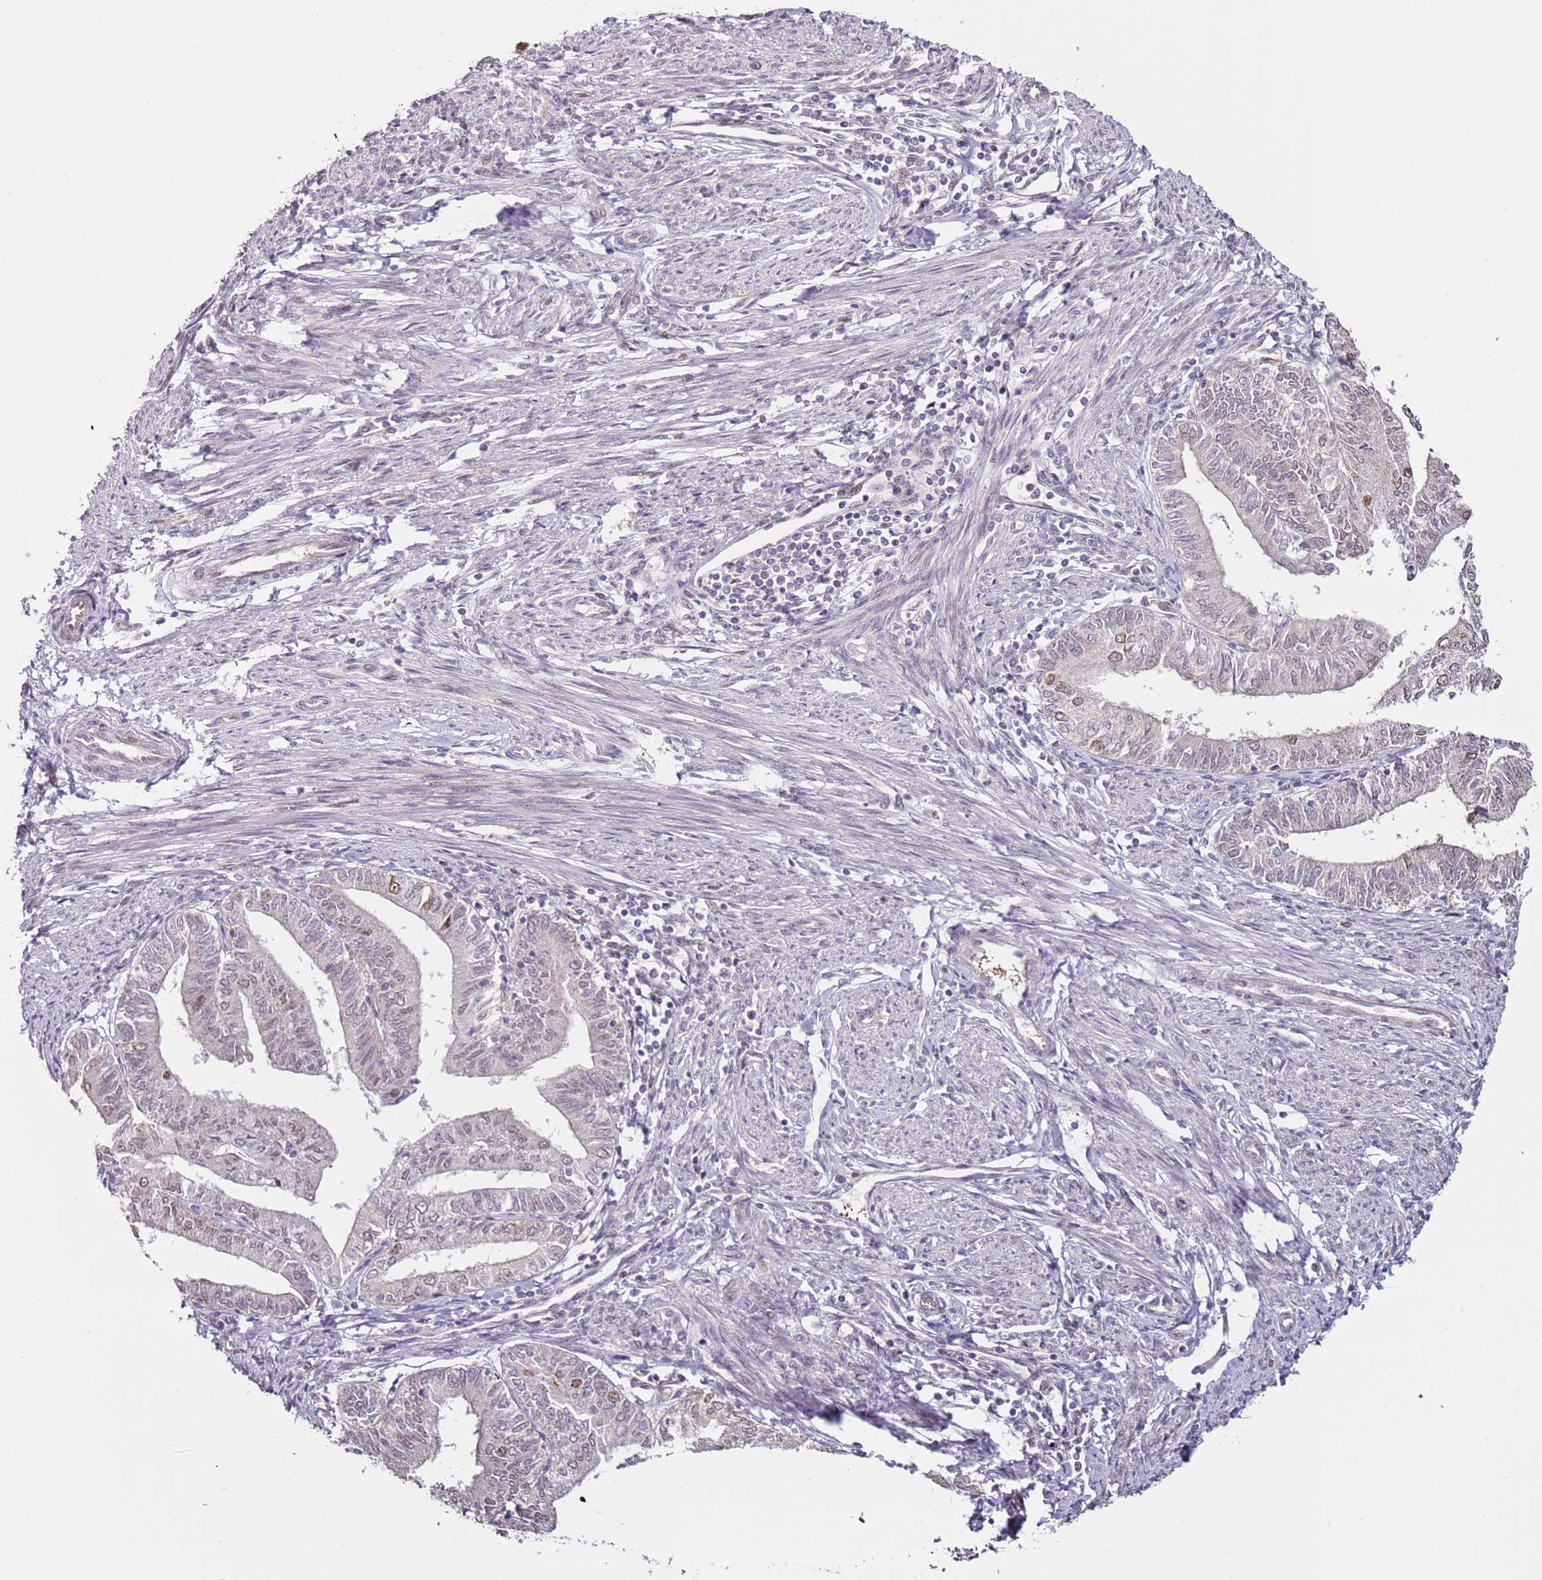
{"staining": {"intensity": "weak", "quantity": "<25%", "location": "nuclear"}, "tissue": "endometrial cancer", "cell_type": "Tumor cells", "image_type": "cancer", "snomed": [{"axis": "morphology", "description": "Adenocarcinoma, NOS"}, {"axis": "topography", "description": "Endometrium"}], "caption": "A high-resolution photomicrograph shows immunohistochemistry (IHC) staining of endometrial adenocarcinoma, which reveals no significant positivity in tumor cells.", "gene": "PSMD4", "patient": {"sex": "female", "age": 66}}